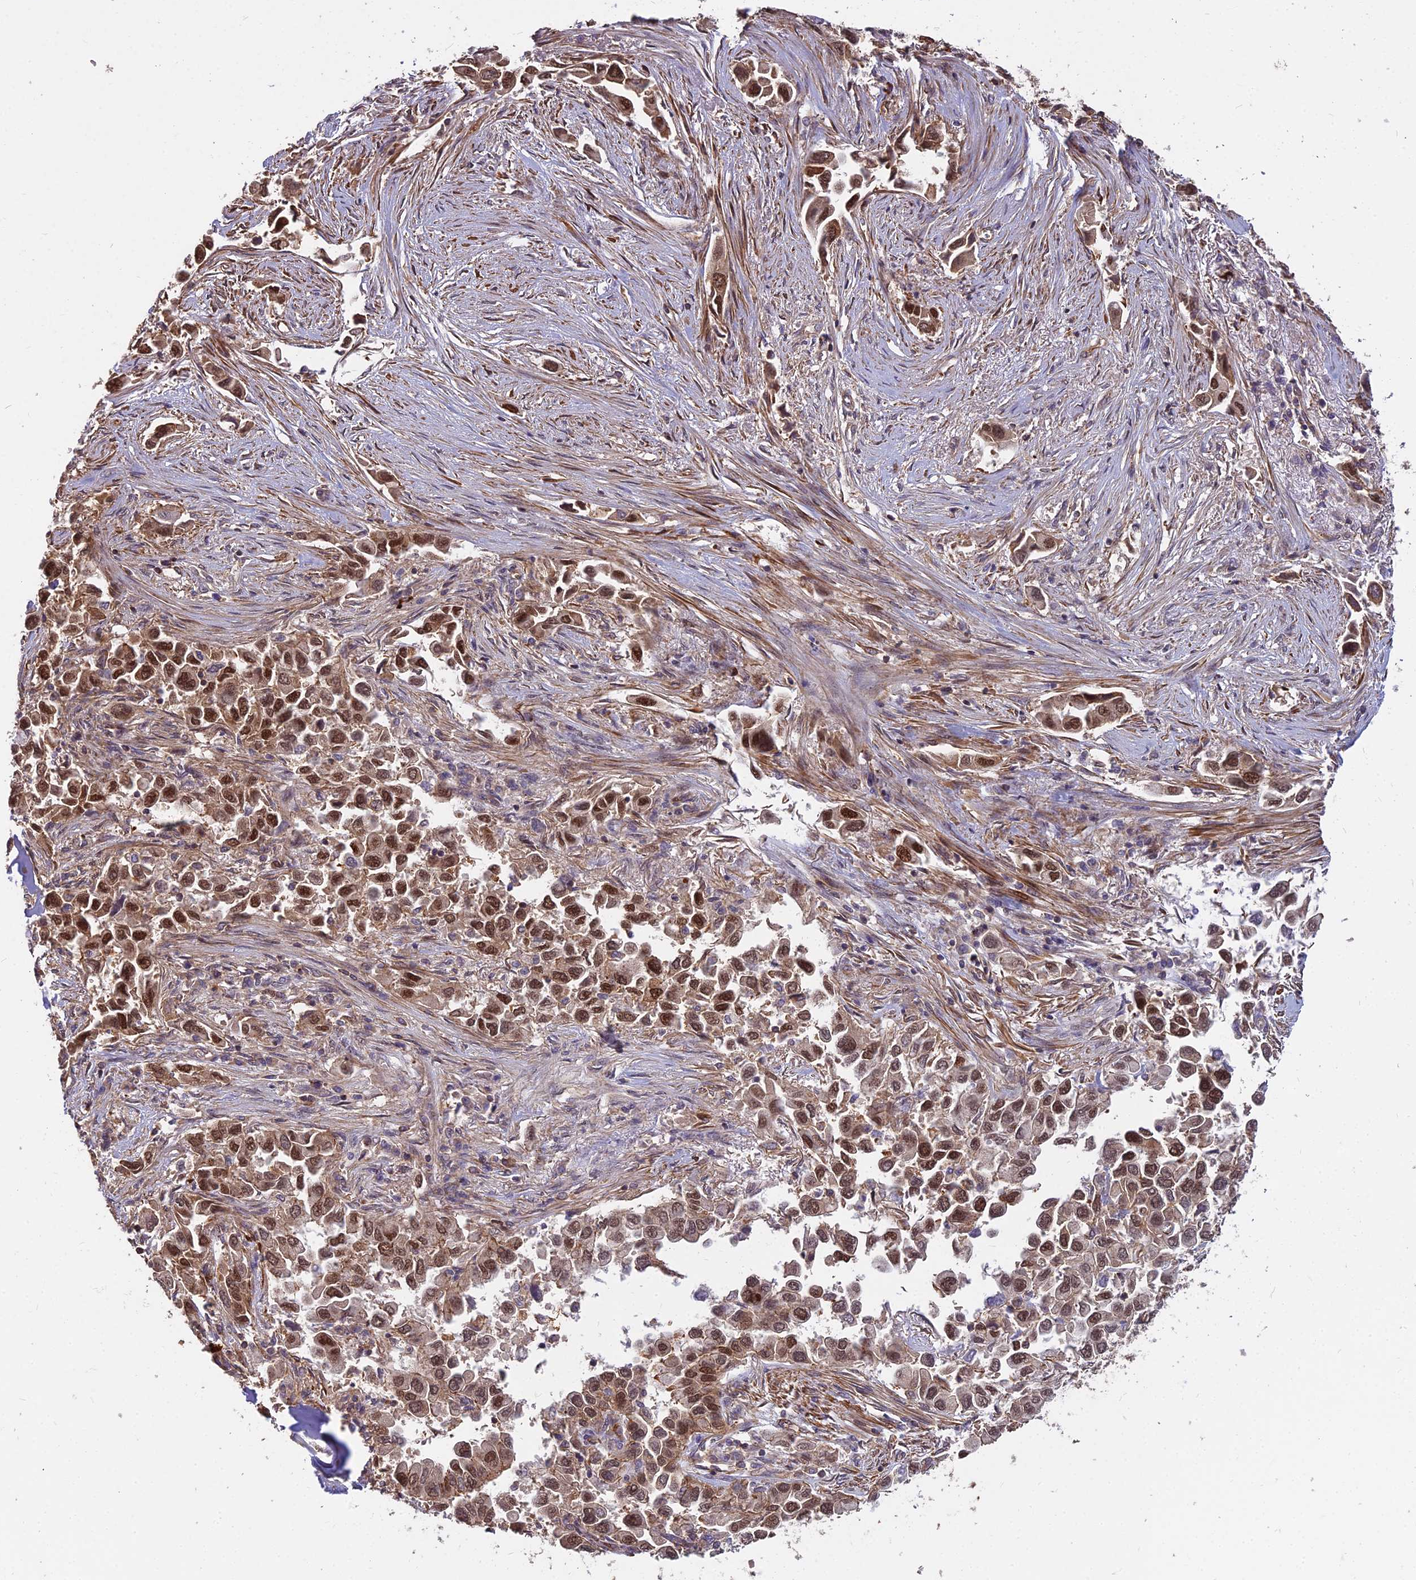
{"staining": {"intensity": "strong", "quantity": ">75%", "location": "cytoplasmic/membranous,nuclear"}, "tissue": "lung cancer", "cell_type": "Tumor cells", "image_type": "cancer", "snomed": [{"axis": "morphology", "description": "Adenocarcinoma, NOS"}, {"axis": "topography", "description": "Lung"}], "caption": "The histopathology image exhibits immunohistochemical staining of lung cancer (adenocarcinoma). There is strong cytoplasmic/membranous and nuclear staining is present in about >75% of tumor cells. (DAB = brown stain, brightfield microscopy at high magnification).", "gene": "TCEA3", "patient": {"sex": "female", "age": 76}}